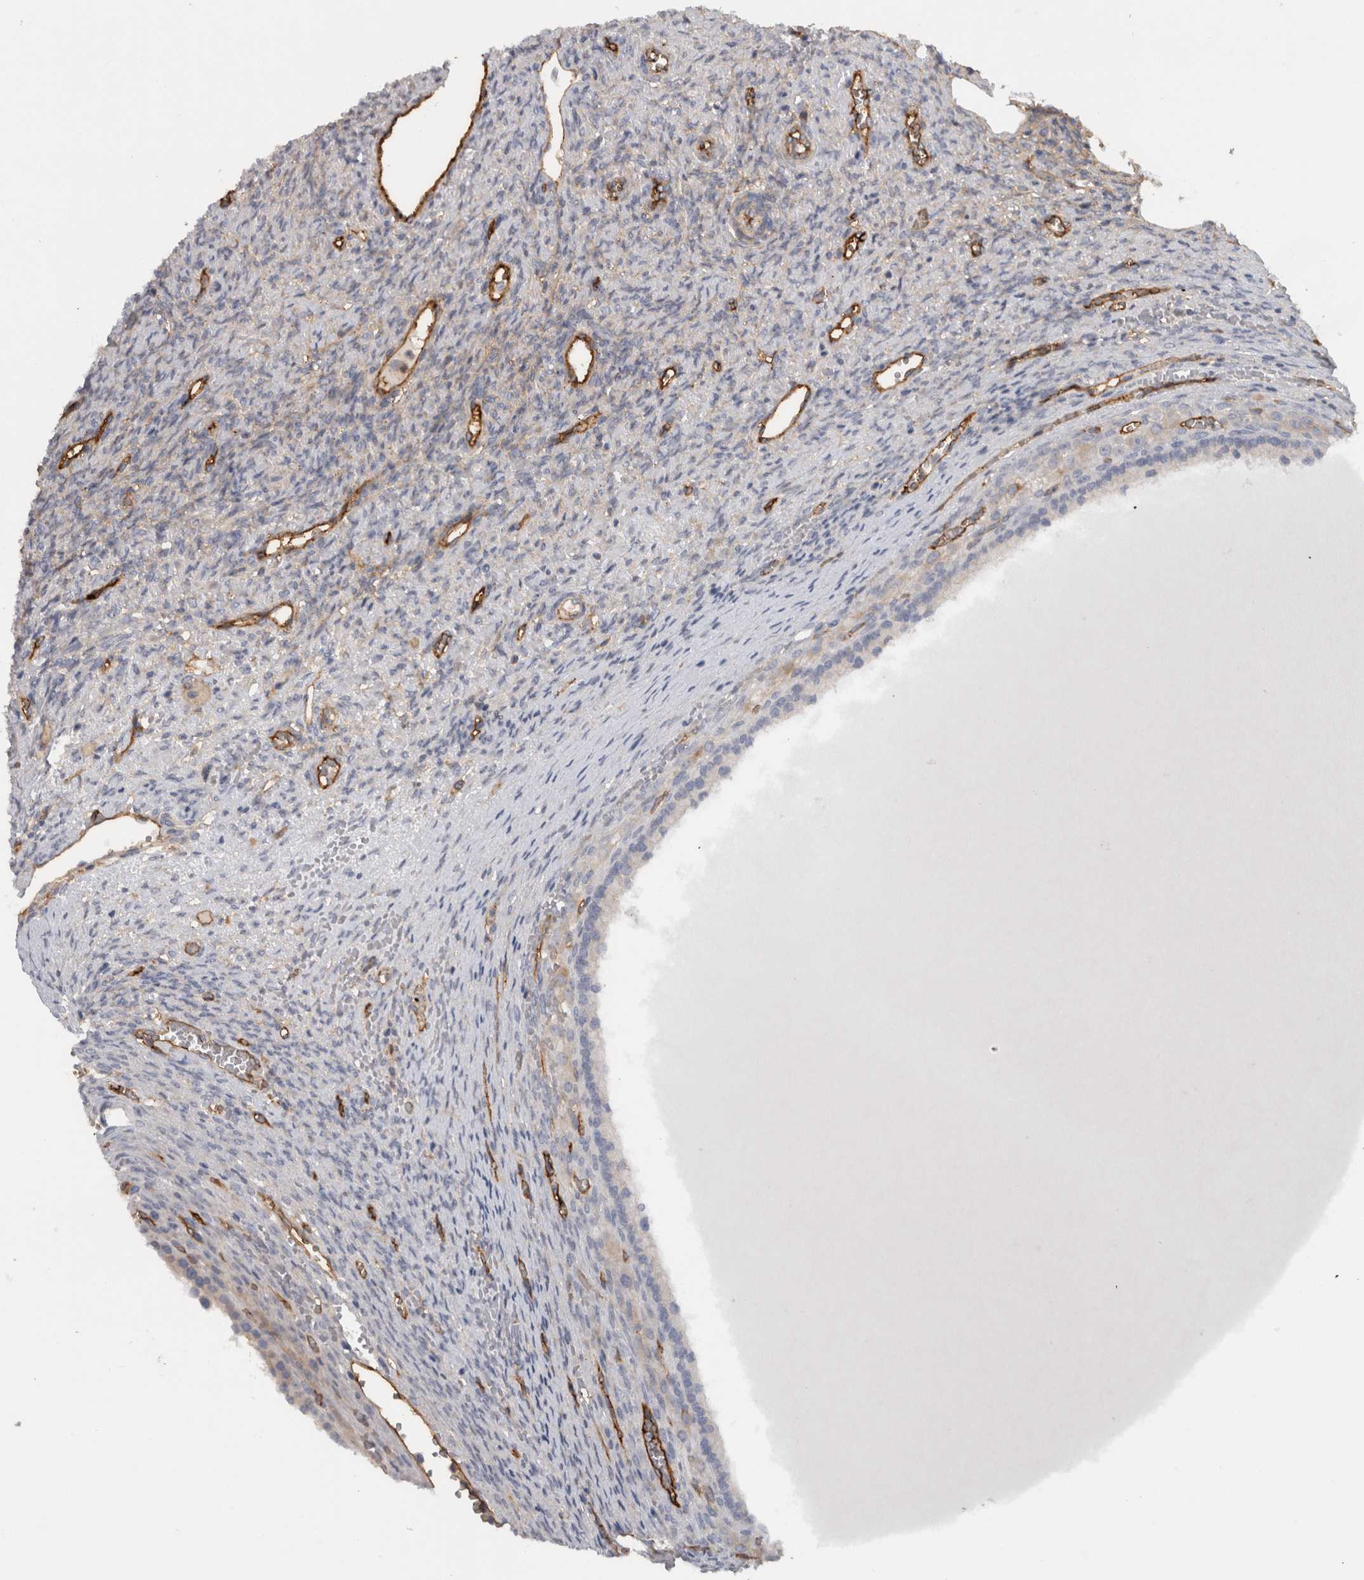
{"staining": {"intensity": "moderate", "quantity": ">75%", "location": "cytoplasmic/membranous"}, "tissue": "ovary", "cell_type": "Follicle cells", "image_type": "normal", "snomed": [{"axis": "morphology", "description": "Normal tissue, NOS"}, {"axis": "topography", "description": "Ovary"}], "caption": "Approximately >75% of follicle cells in normal human ovary show moderate cytoplasmic/membranous protein positivity as visualized by brown immunohistochemical staining.", "gene": "CD59", "patient": {"sex": "female", "age": 41}}